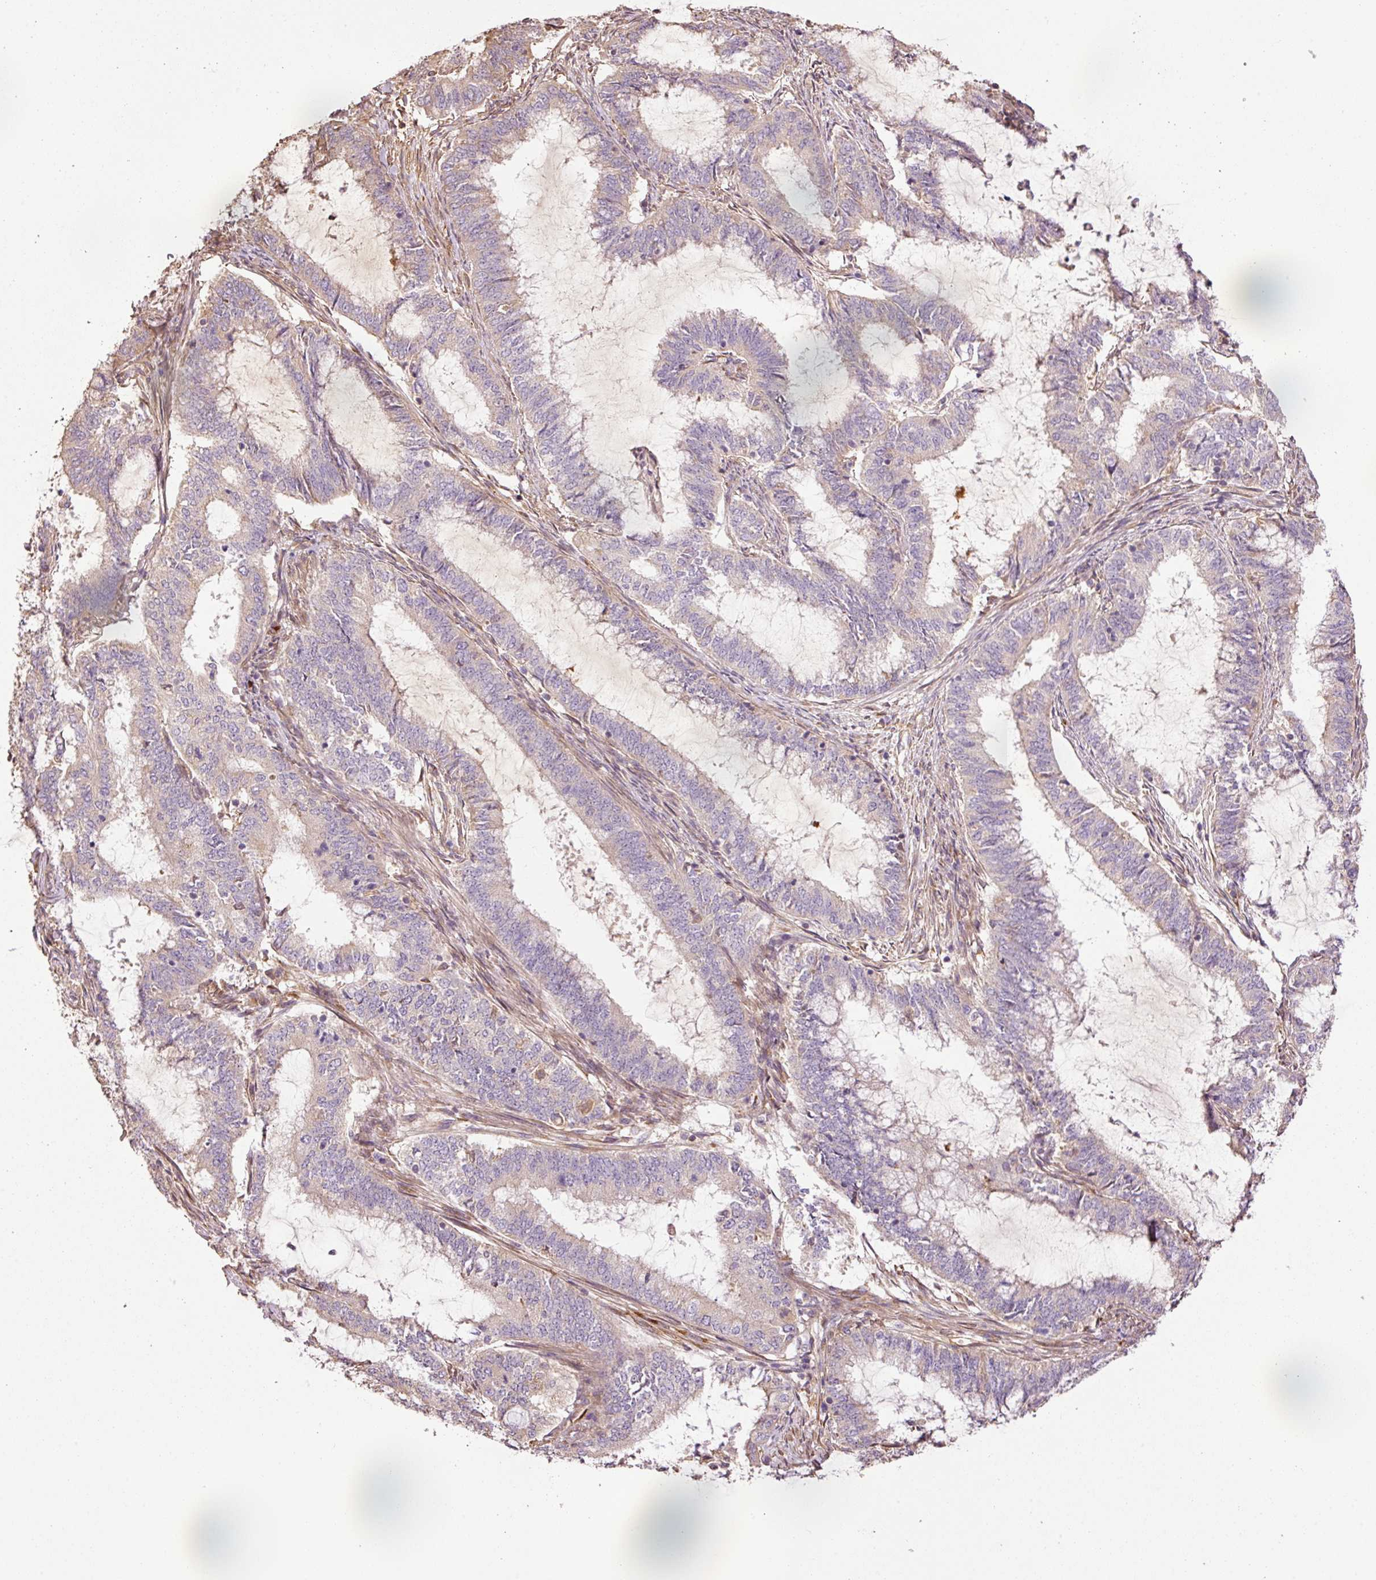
{"staining": {"intensity": "negative", "quantity": "none", "location": "none"}, "tissue": "endometrial cancer", "cell_type": "Tumor cells", "image_type": "cancer", "snomed": [{"axis": "morphology", "description": "Adenocarcinoma, NOS"}, {"axis": "topography", "description": "Endometrium"}], "caption": "Human endometrial cancer (adenocarcinoma) stained for a protein using IHC demonstrates no positivity in tumor cells.", "gene": "NID2", "patient": {"sex": "female", "age": 51}}